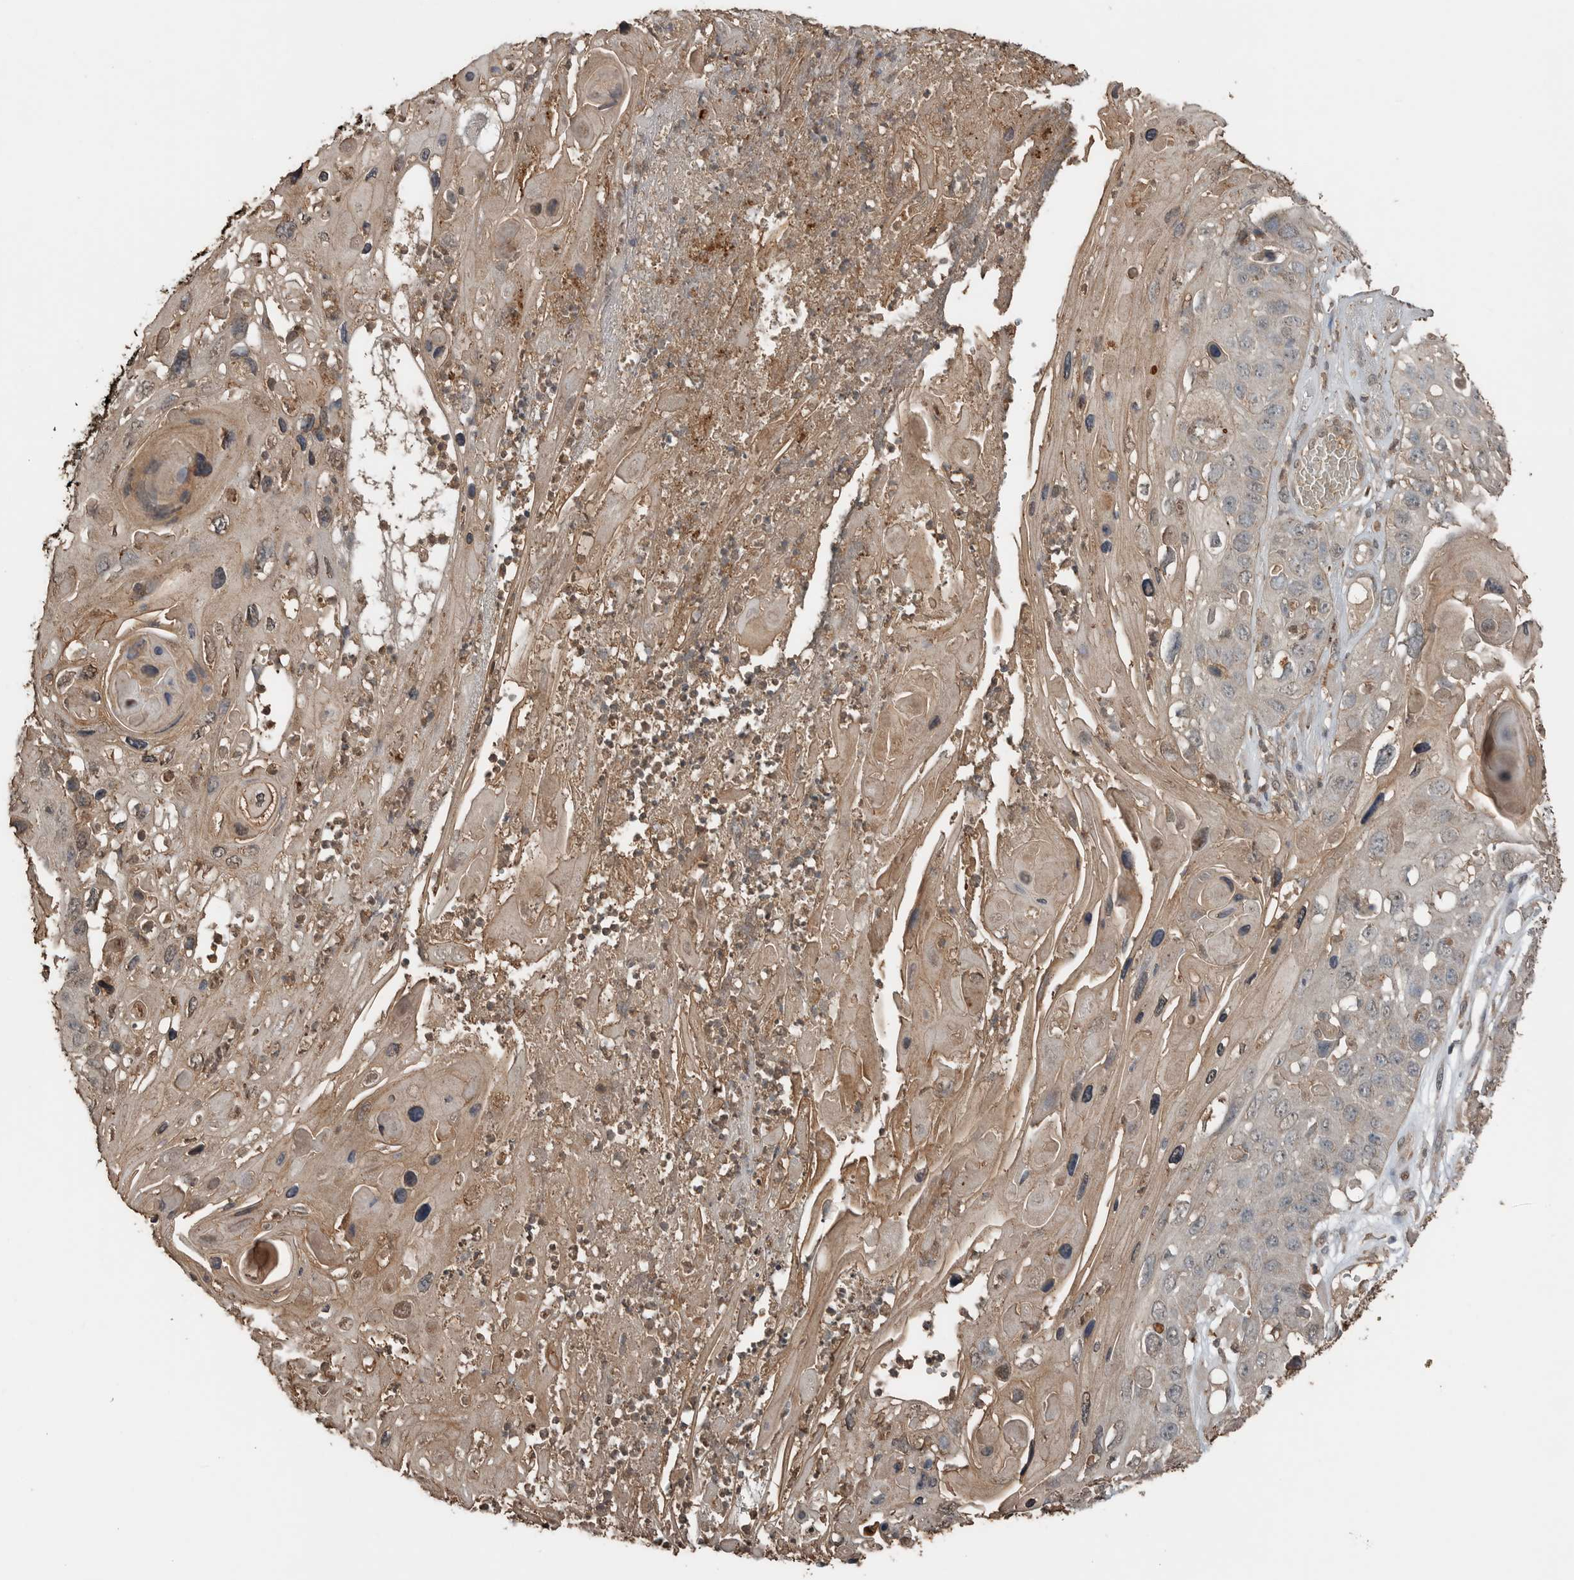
{"staining": {"intensity": "weak", "quantity": "25%-75%", "location": "cytoplasmic/membranous"}, "tissue": "skin cancer", "cell_type": "Tumor cells", "image_type": "cancer", "snomed": [{"axis": "morphology", "description": "Squamous cell carcinoma, NOS"}, {"axis": "topography", "description": "Skin"}], "caption": "IHC image of skin cancer (squamous cell carcinoma) stained for a protein (brown), which displays low levels of weak cytoplasmic/membranous positivity in about 25%-75% of tumor cells.", "gene": "BLZF1", "patient": {"sex": "male", "age": 55}}